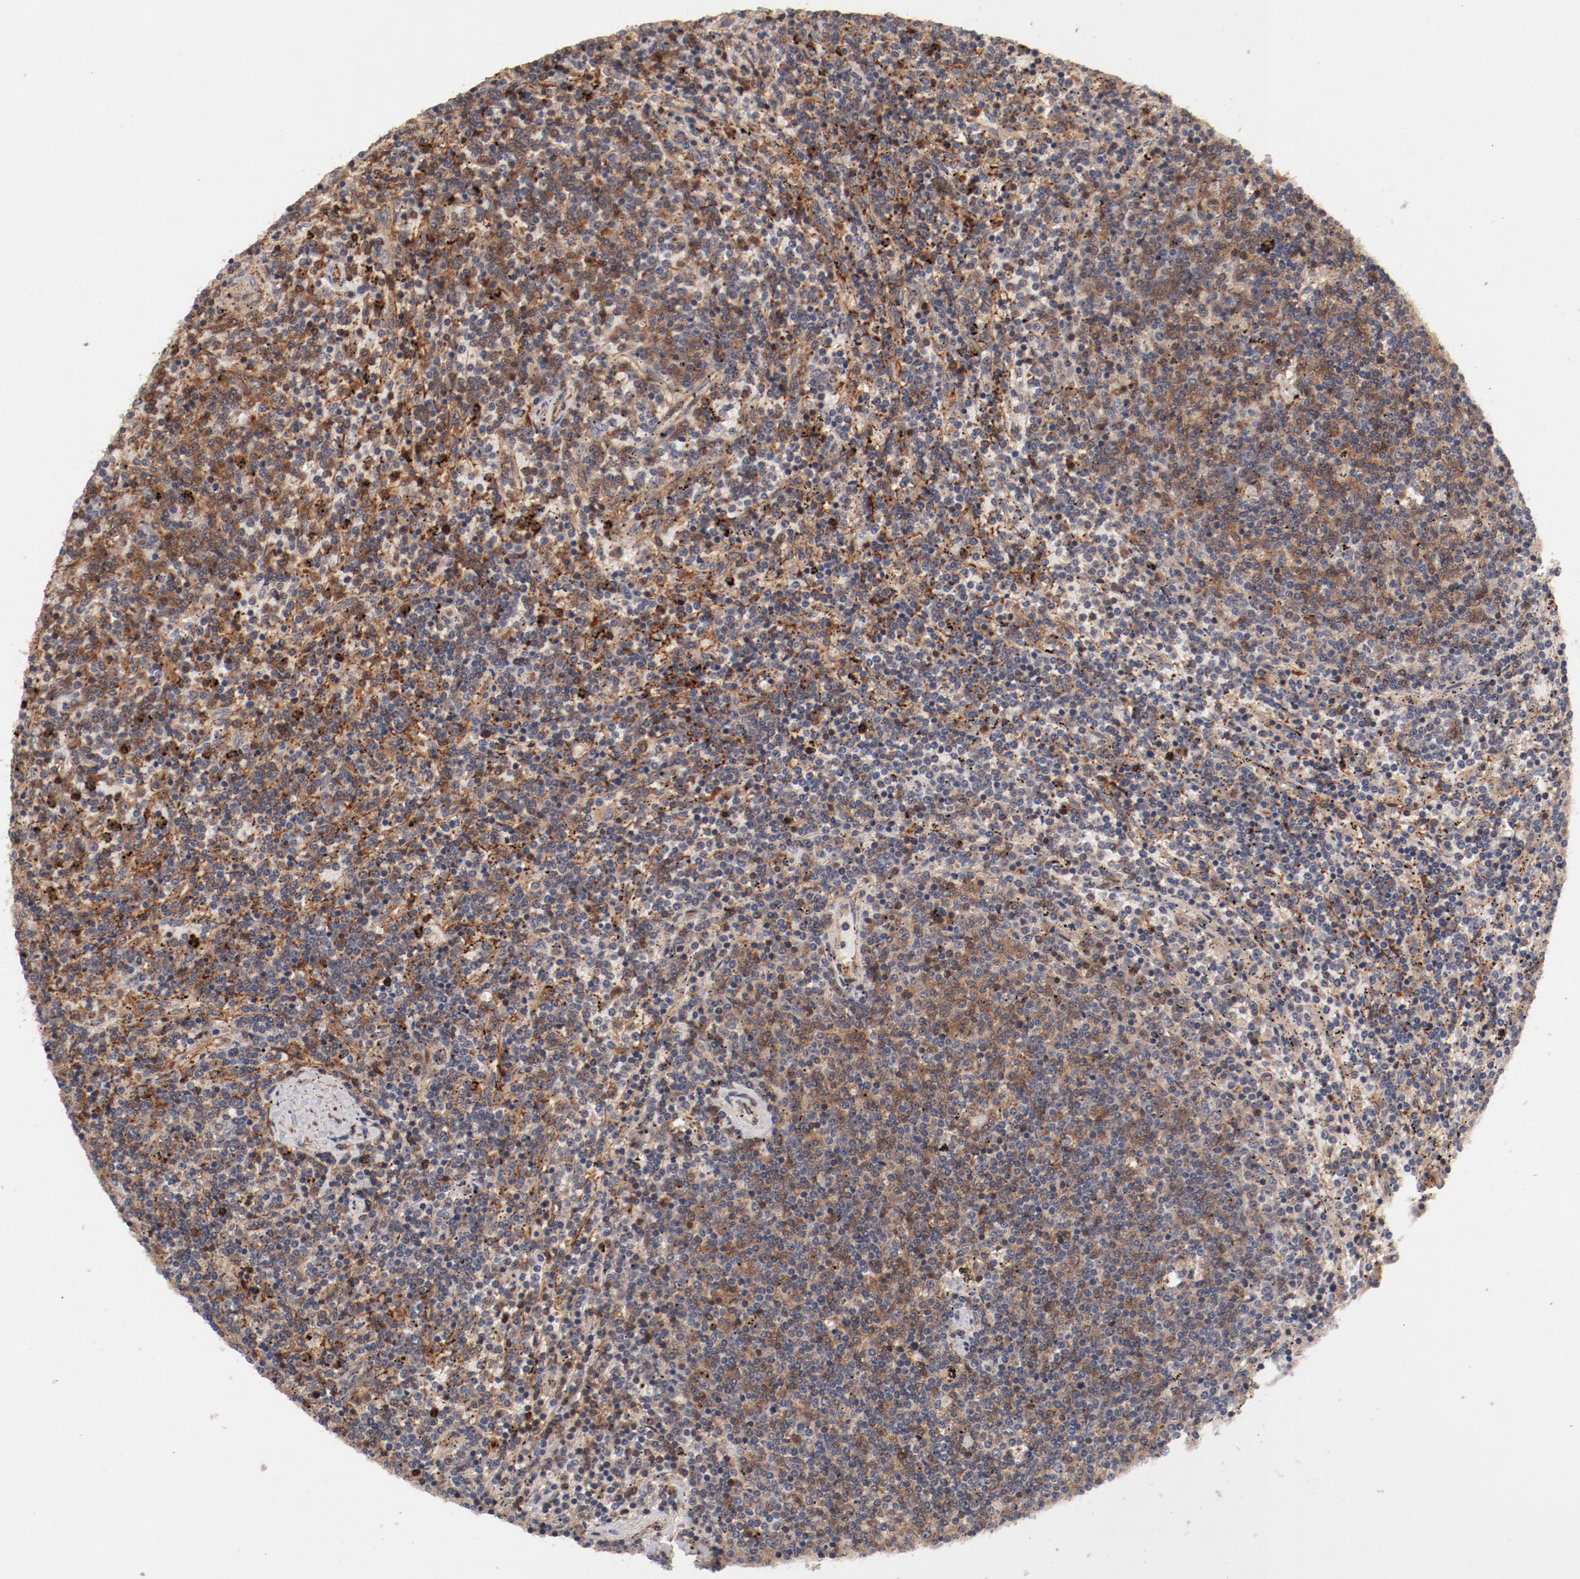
{"staining": {"intensity": "moderate", "quantity": ">75%", "location": "cytoplasmic/membranous"}, "tissue": "lymphoma", "cell_type": "Tumor cells", "image_type": "cancer", "snomed": [{"axis": "morphology", "description": "Malignant lymphoma, non-Hodgkin's type, Low grade"}, {"axis": "topography", "description": "Spleen"}], "caption": "Lymphoma stained with immunohistochemistry shows moderate cytoplasmic/membranous positivity in about >75% of tumor cells. (DAB (3,3'-diaminobenzidine) IHC with brightfield microscopy, high magnification).", "gene": "GUF1", "patient": {"sex": "female", "age": 50}}